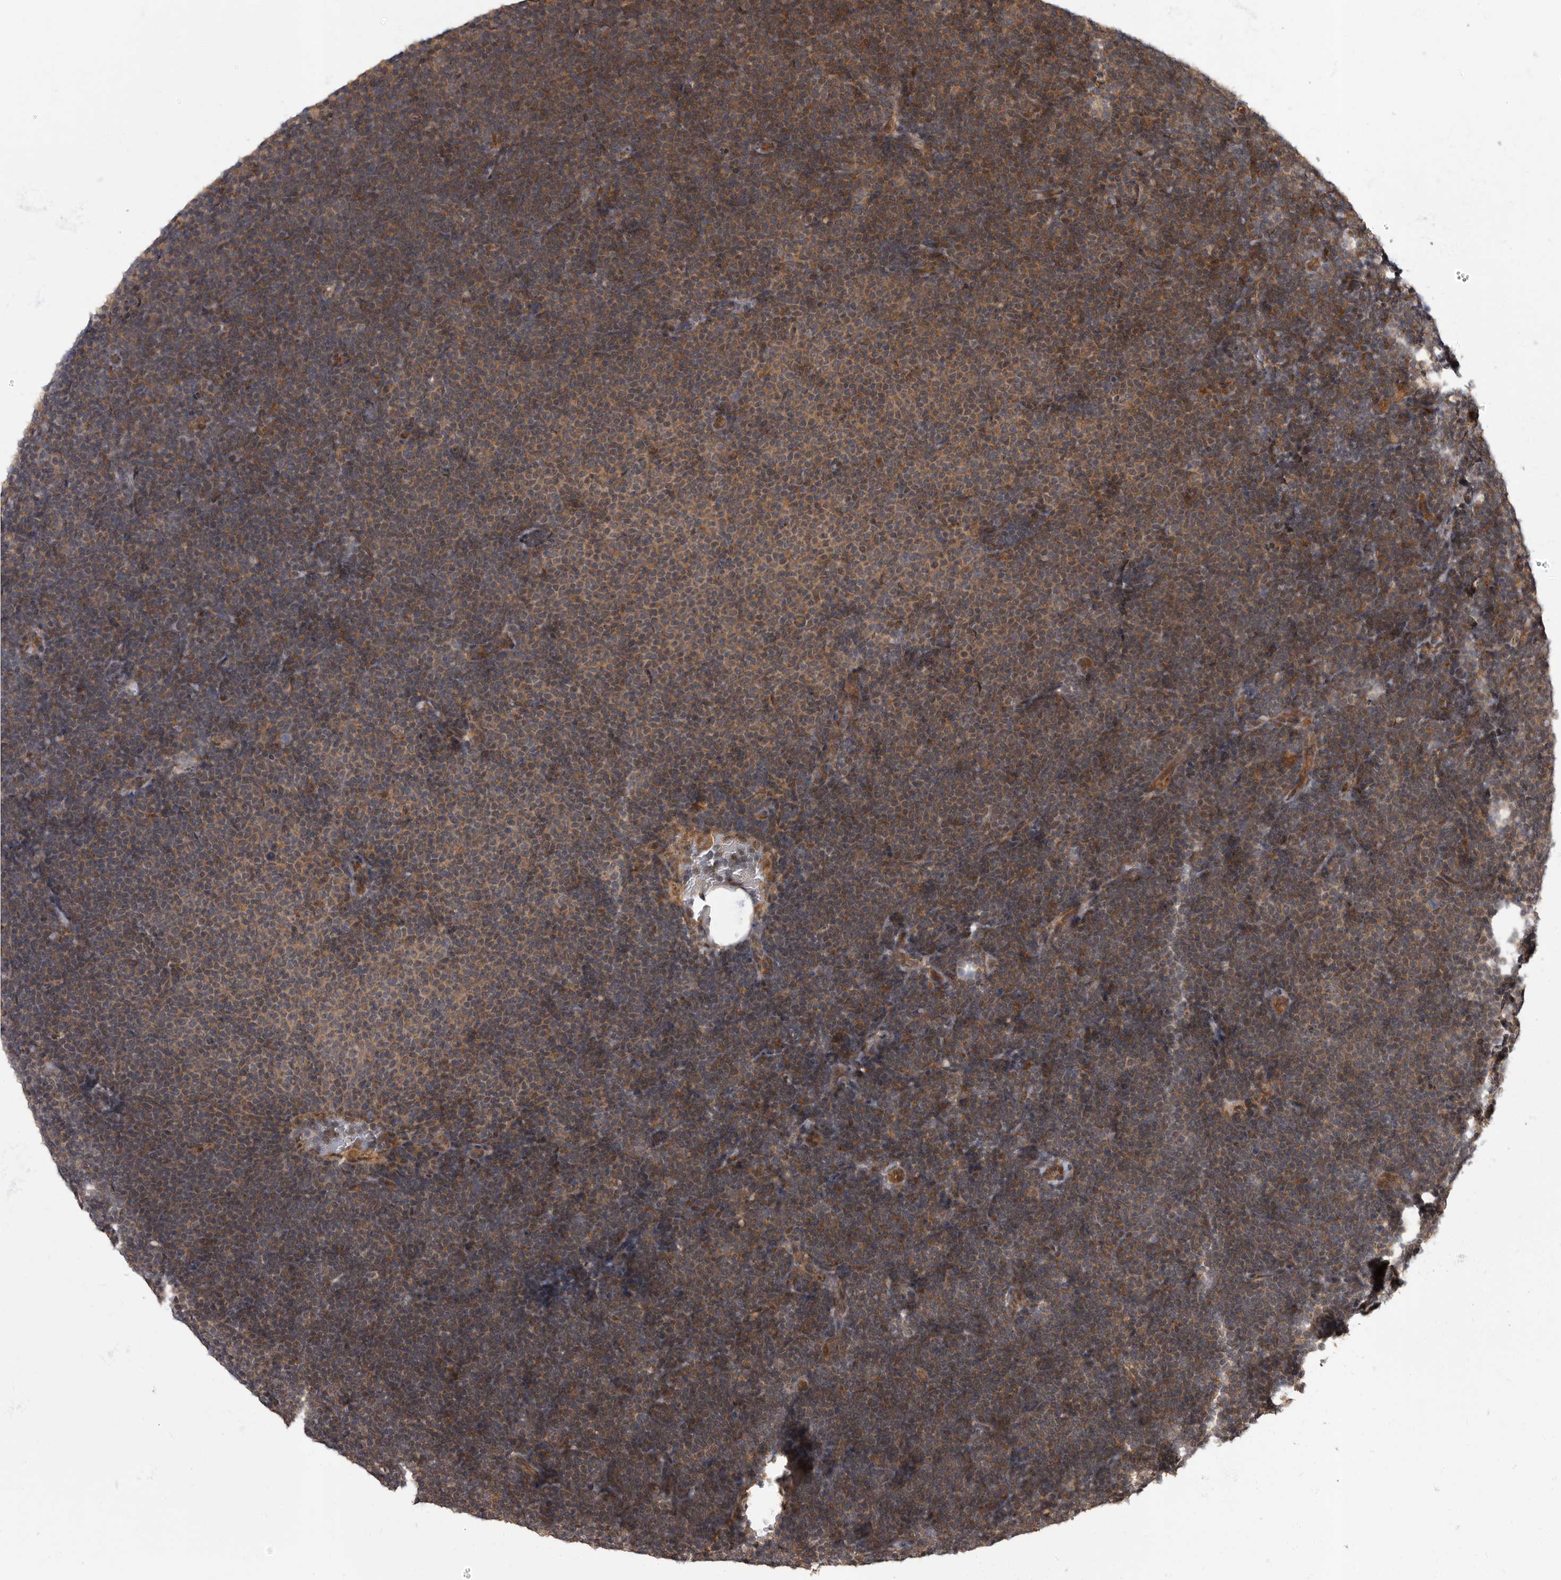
{"staining": {"intensity": "weak", "quantity": ">75%", "location": "cytoplasmic/membranous"}, "tissue": "lymphoma", "cell_type": "Tumor cells", "image_type": "cancer", "snomed": [{"axis": "morphology", "description": "Malignant lymphoma, non-Hodgkin's type, Low grade"}, {"axis": "topography", "description": "Lymph node"}], "caption": "An image of human malignant lymphoma, non-Hodgkin's type (low-grade) stained for a protein displays weak cytoplasmic/membranous brown staining in tumor cells.", "gene": "VPS50", "patient": {"sex": "female", "age": 53}}